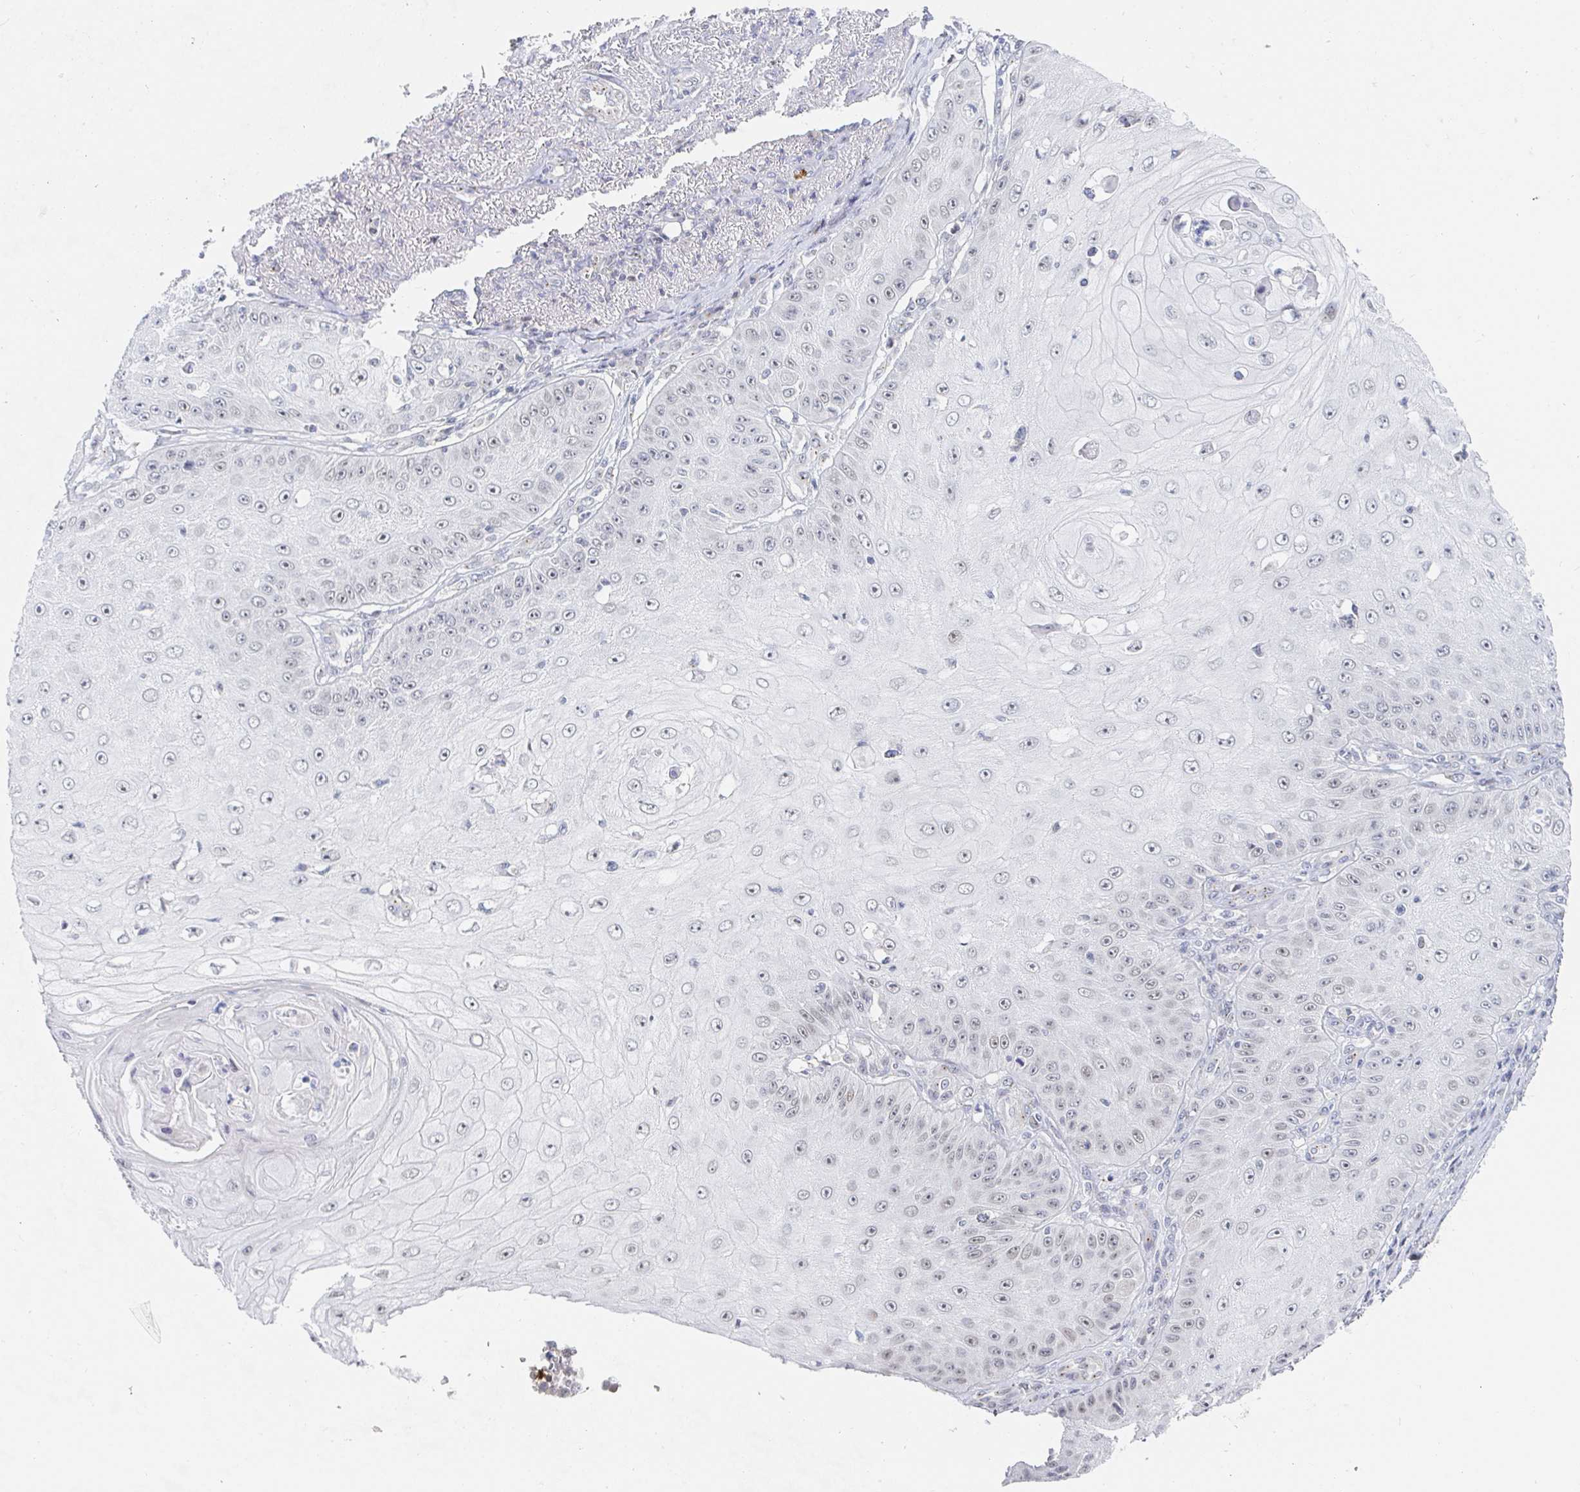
{"staining": {"intensity": "negative", "quantity": "none", "location": "none"}, "tissue": "skin cancer", "cell_type": "Tumor cells", "image_type": "cancer", "snomed": [{"axis": "morphology", "description": "Squamous cell carcinoma, NOS"}, {"axis": "topography", "description": "Skin"}], "caption": "A micrograph of human skin cancer (squamous cell carcinoma) is negative for staining in tumor cells.", "gene": "CHD2", "patient": {"sex": "male", "age": 70}}